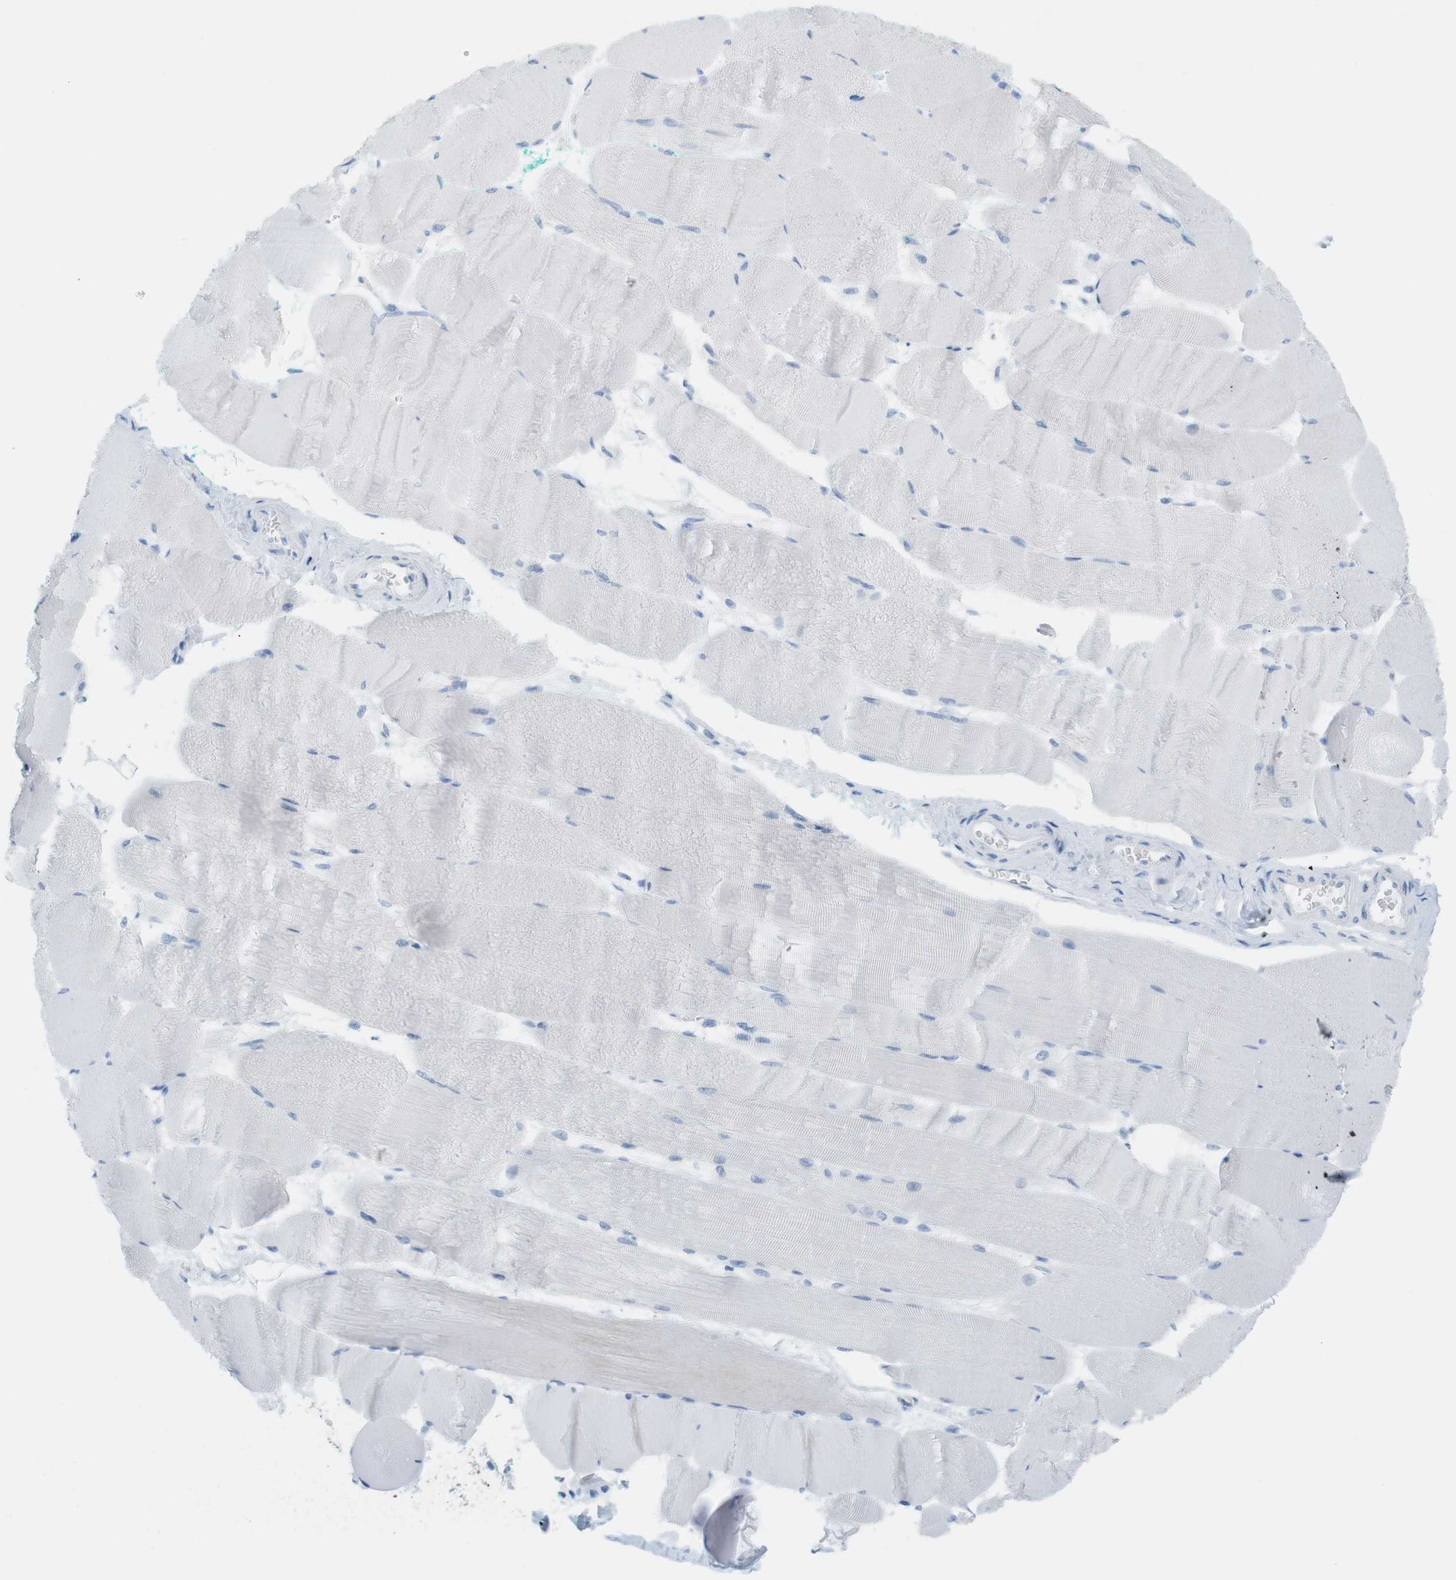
{"staining": {"intensity": "negative", "quantity": "none", "location": "none"}, "tissue": "skeletal muscle", "cell_type": "Myocytes", "image_type": "normal", "snomed": [{"axis": "morphology", "description": "Normal tissue, NOS"}, {"axis": "morphology", "description": "Squamous cell carcinoma, NOS"}, {"axis": "topography", "description": "Skeletal muscle"}], "caption": "This is an immunohistochemistry (IHC) photomicrograph of unremarkable human skeletal muscle. There is no expression in myocytes.", "gene": "TNNT2", "patient": {"sex": "male", "age": 51}}